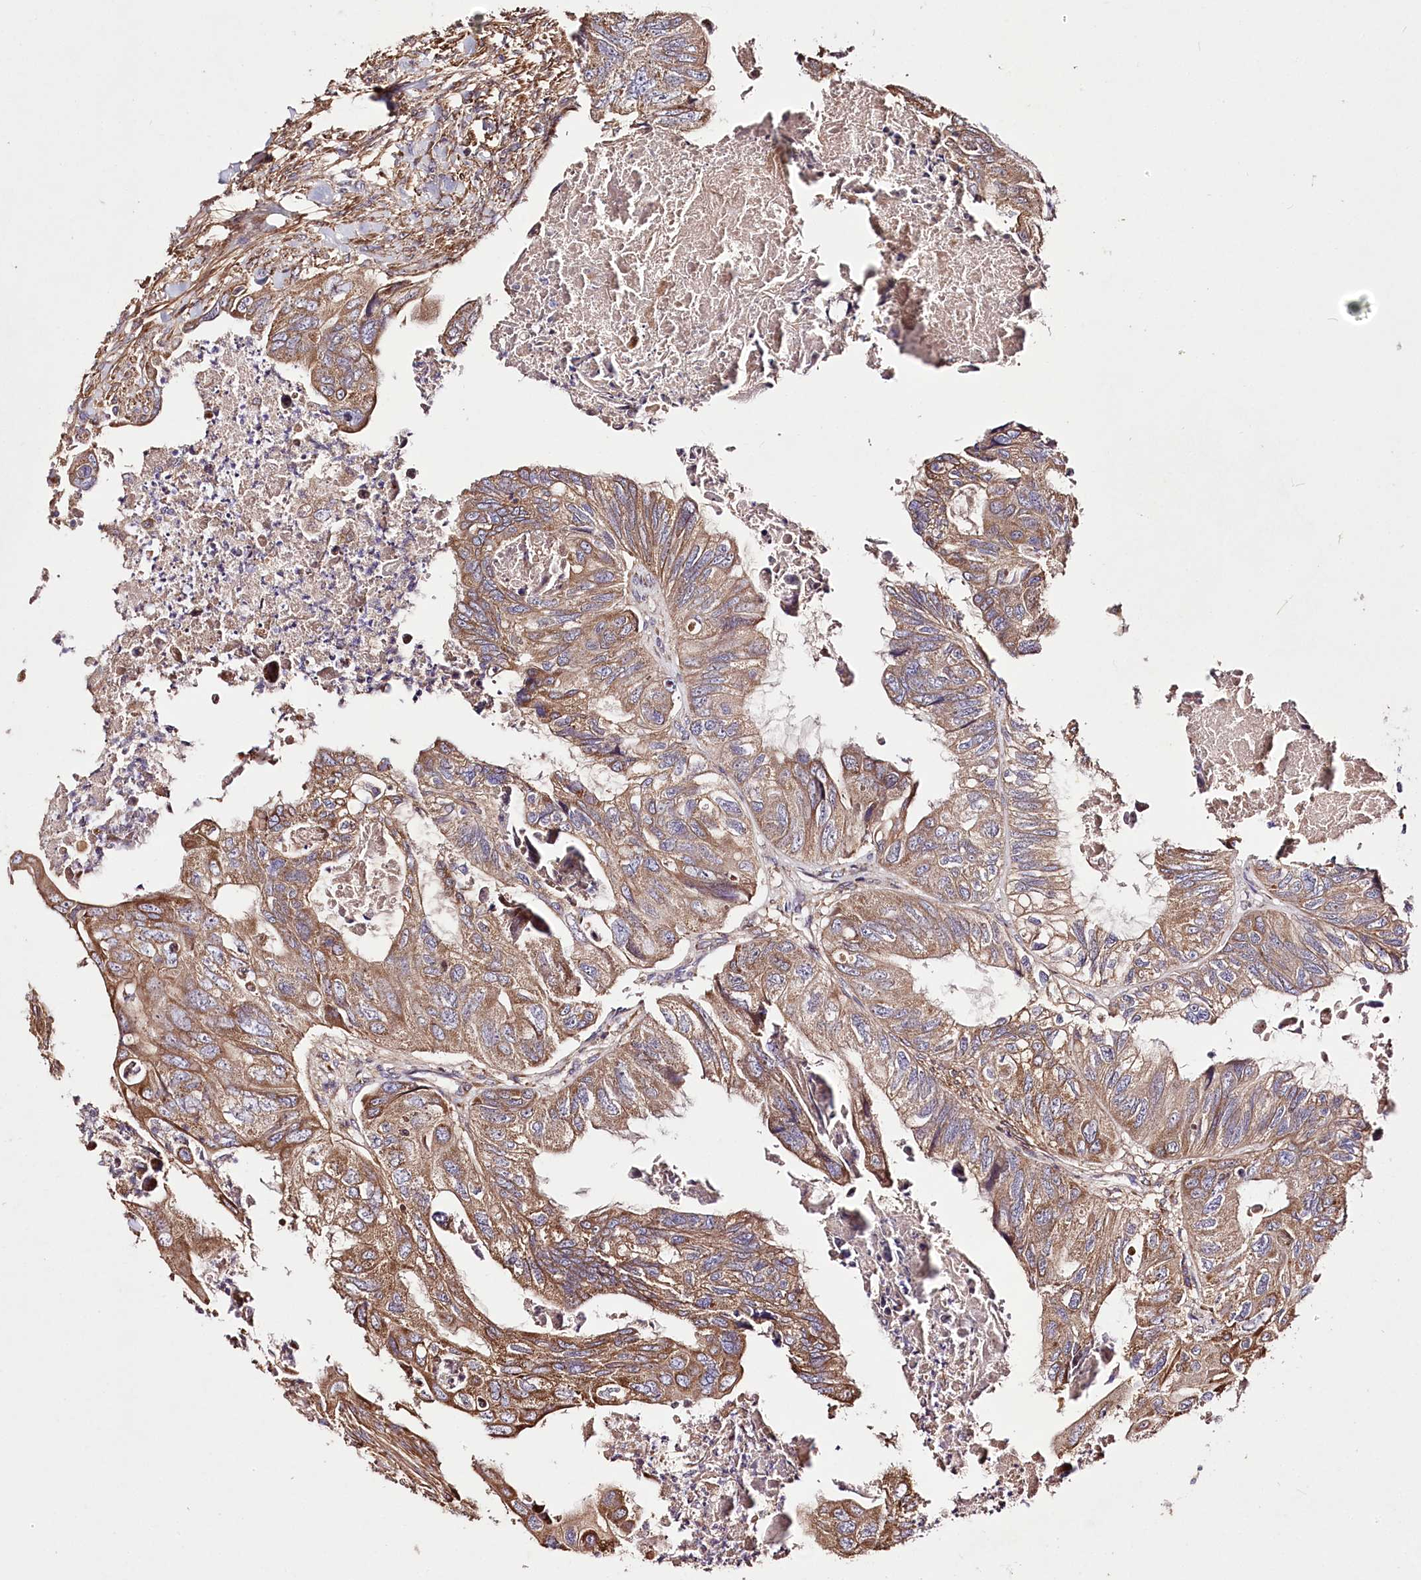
{"staining": {"intensity": "moderate", "quantity": ">75%", "location": "cytoplasmic/membranous"}, "tissue": "colorectal cancer", "cell_type": "Tumor cells", "image_type": "cancer", "snomed": [{"axis": "morphology", "description": "Adenocarcinoma, NOS"}, {"axis": "topography", "description": "Rectum"}], "caption": "Colorectal cancer tissue exhibits moderate cytoplasmic/membranous positivity in about >75% of tumor cells Nuclei are stained in blue.", "gene": "WWC1", "patient": {"sex": "male", "age": 63}}